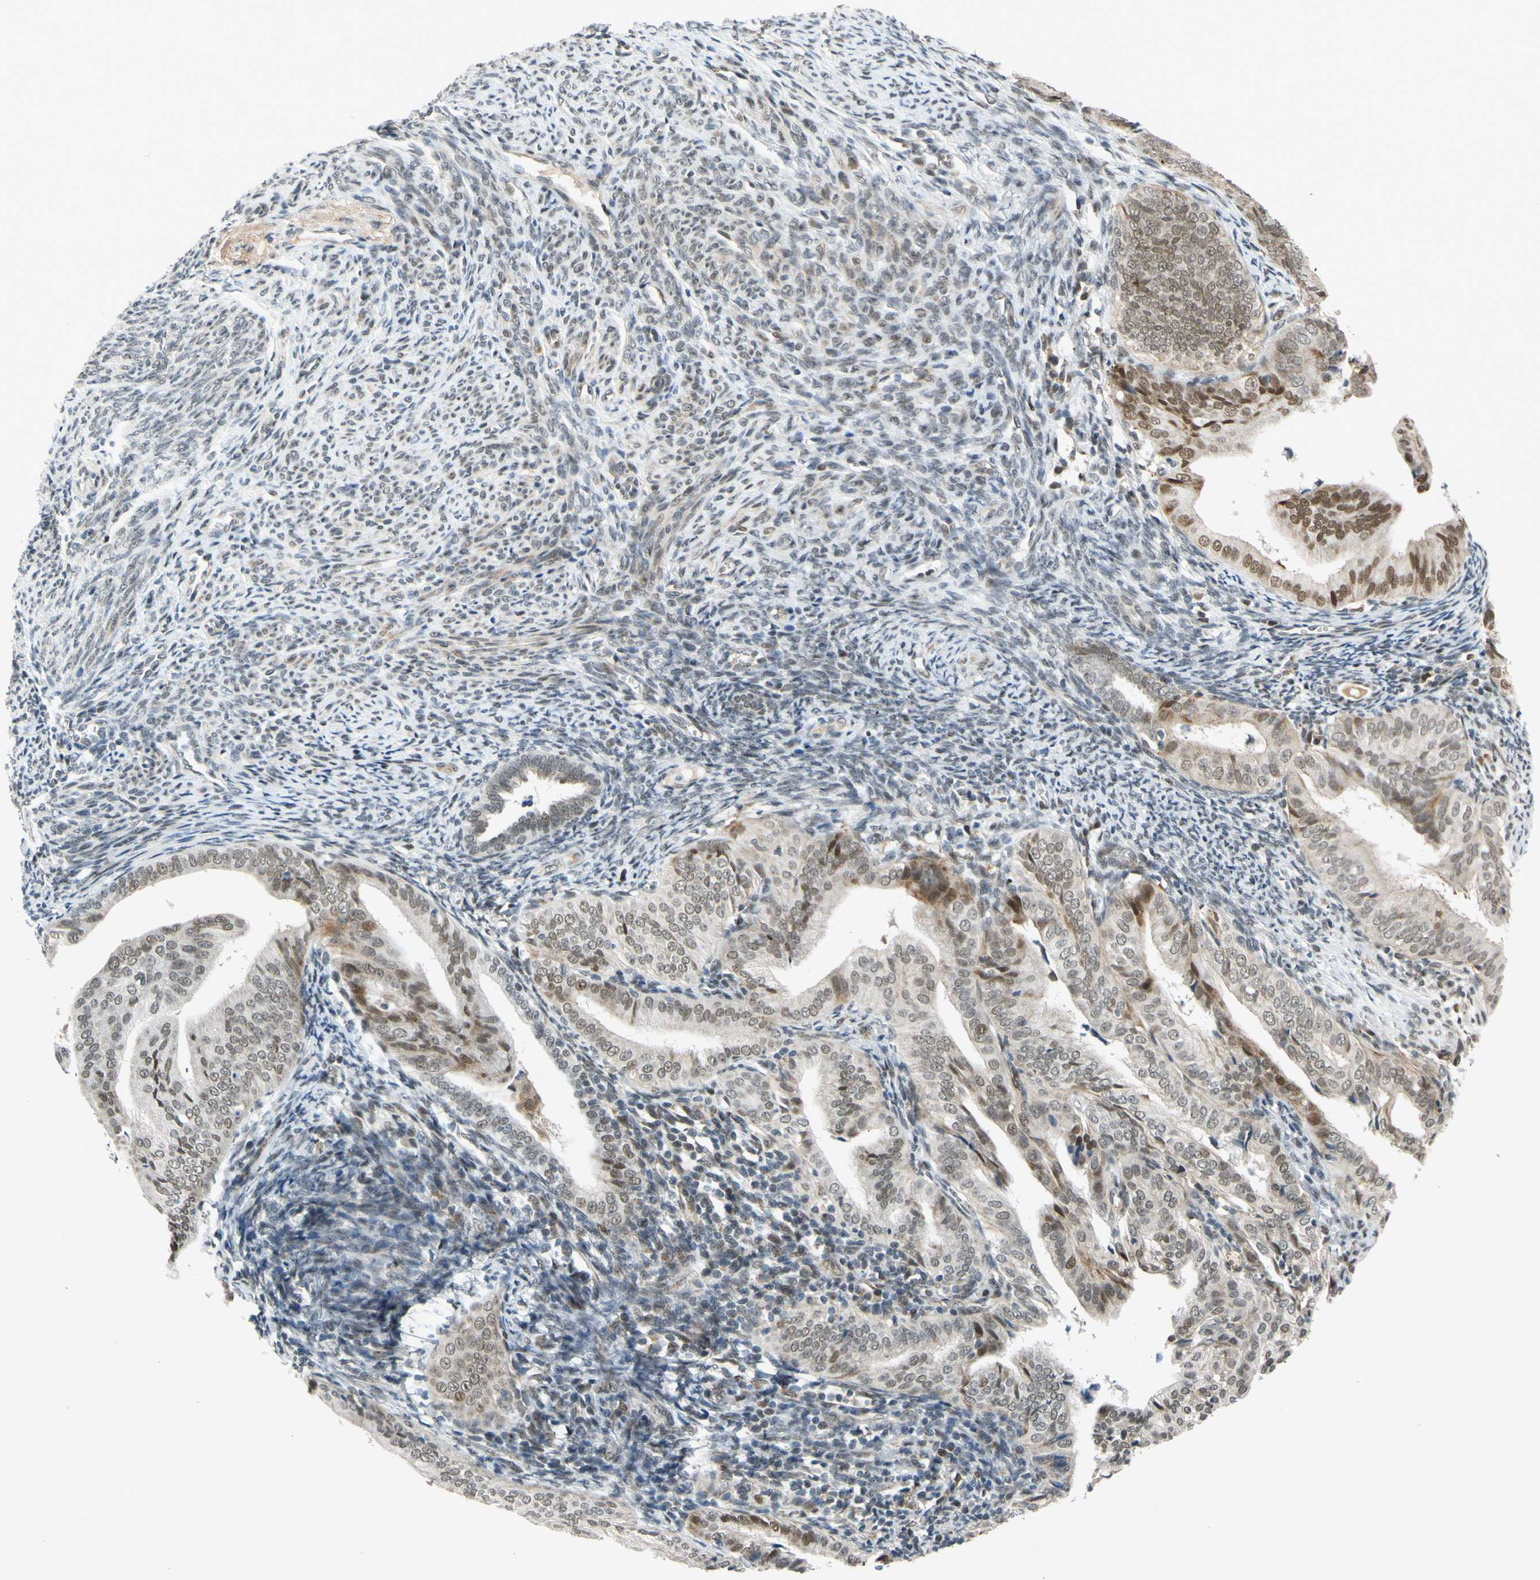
{"staining": {"intensity": "moderate", "quantity": ">75%", "location": "nuclear"}, "tissue": "endometrial cancer", "cell_type": "Tumor cells", "image_type": "cancer", "snomed": [{"axis": "morphology", "description": "Adenocarcinoma, NOS"}, {"axis": "topography", "description": "Endometrium"}], "caption": "IHC image of human endometrial cancer (adenocarcinoma) stained for a protein (brown), which shows medium levels of moderate nuclear positivity in about >75% of tumor cells.", "gene": "POGZ", "patient": {"sex": "female", "age": 58}}